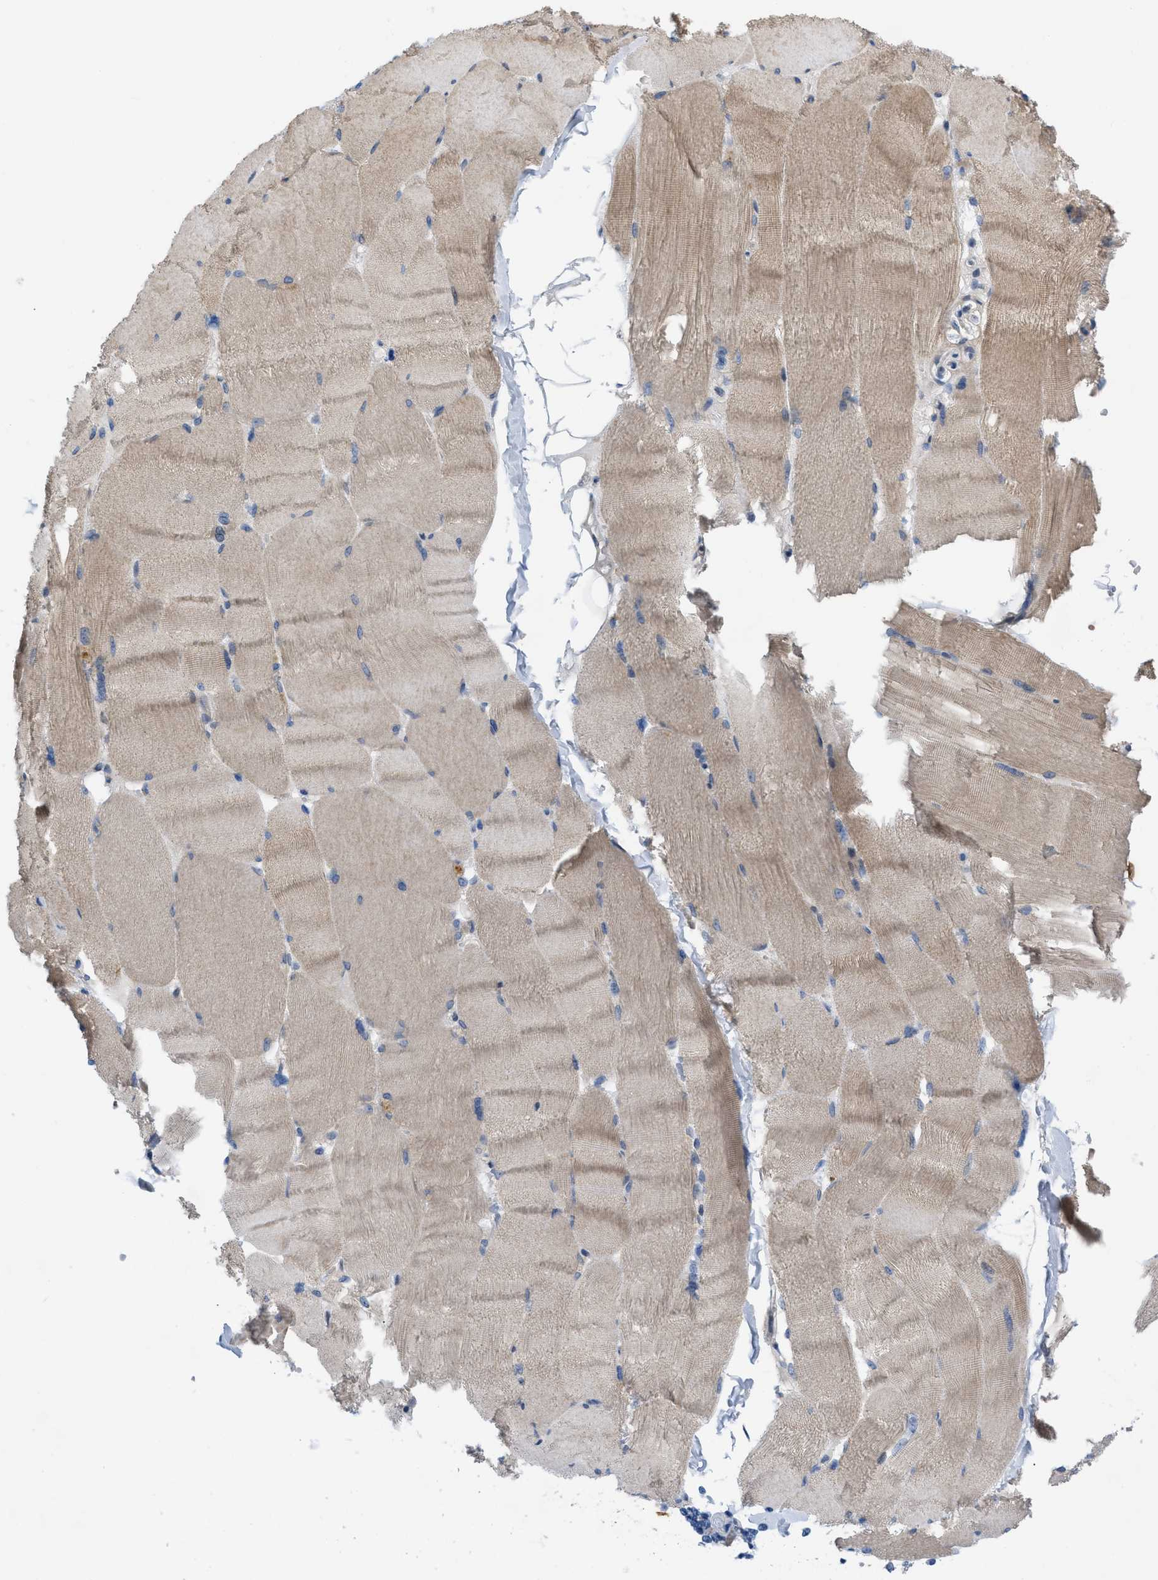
{"staining": {"intensity": "weak", "quantity": "25%-75%", "location": "cytoplasmic/membranous"}, "tissue": "skeletal muscle", "cell_type": "Myocytes", "image_type": "normal", "snomed": [{"axis": "morphology", "description": "Normal tissue, NOS"}, {"axis": "topography", "description": "Skin"}, {"axis": "topography", "description": "Skeletal muscle"}], "caption": "Protein staining of benign skeletal muscle shows weak cytoplasmic/membranous positivity in approximately 25%-75% of myocytes. (brown staining indicates protein expression, while blue staining denotes nuclei).", "gene": "NDEL1", "patient": {"sex": "male", "age": 83}}